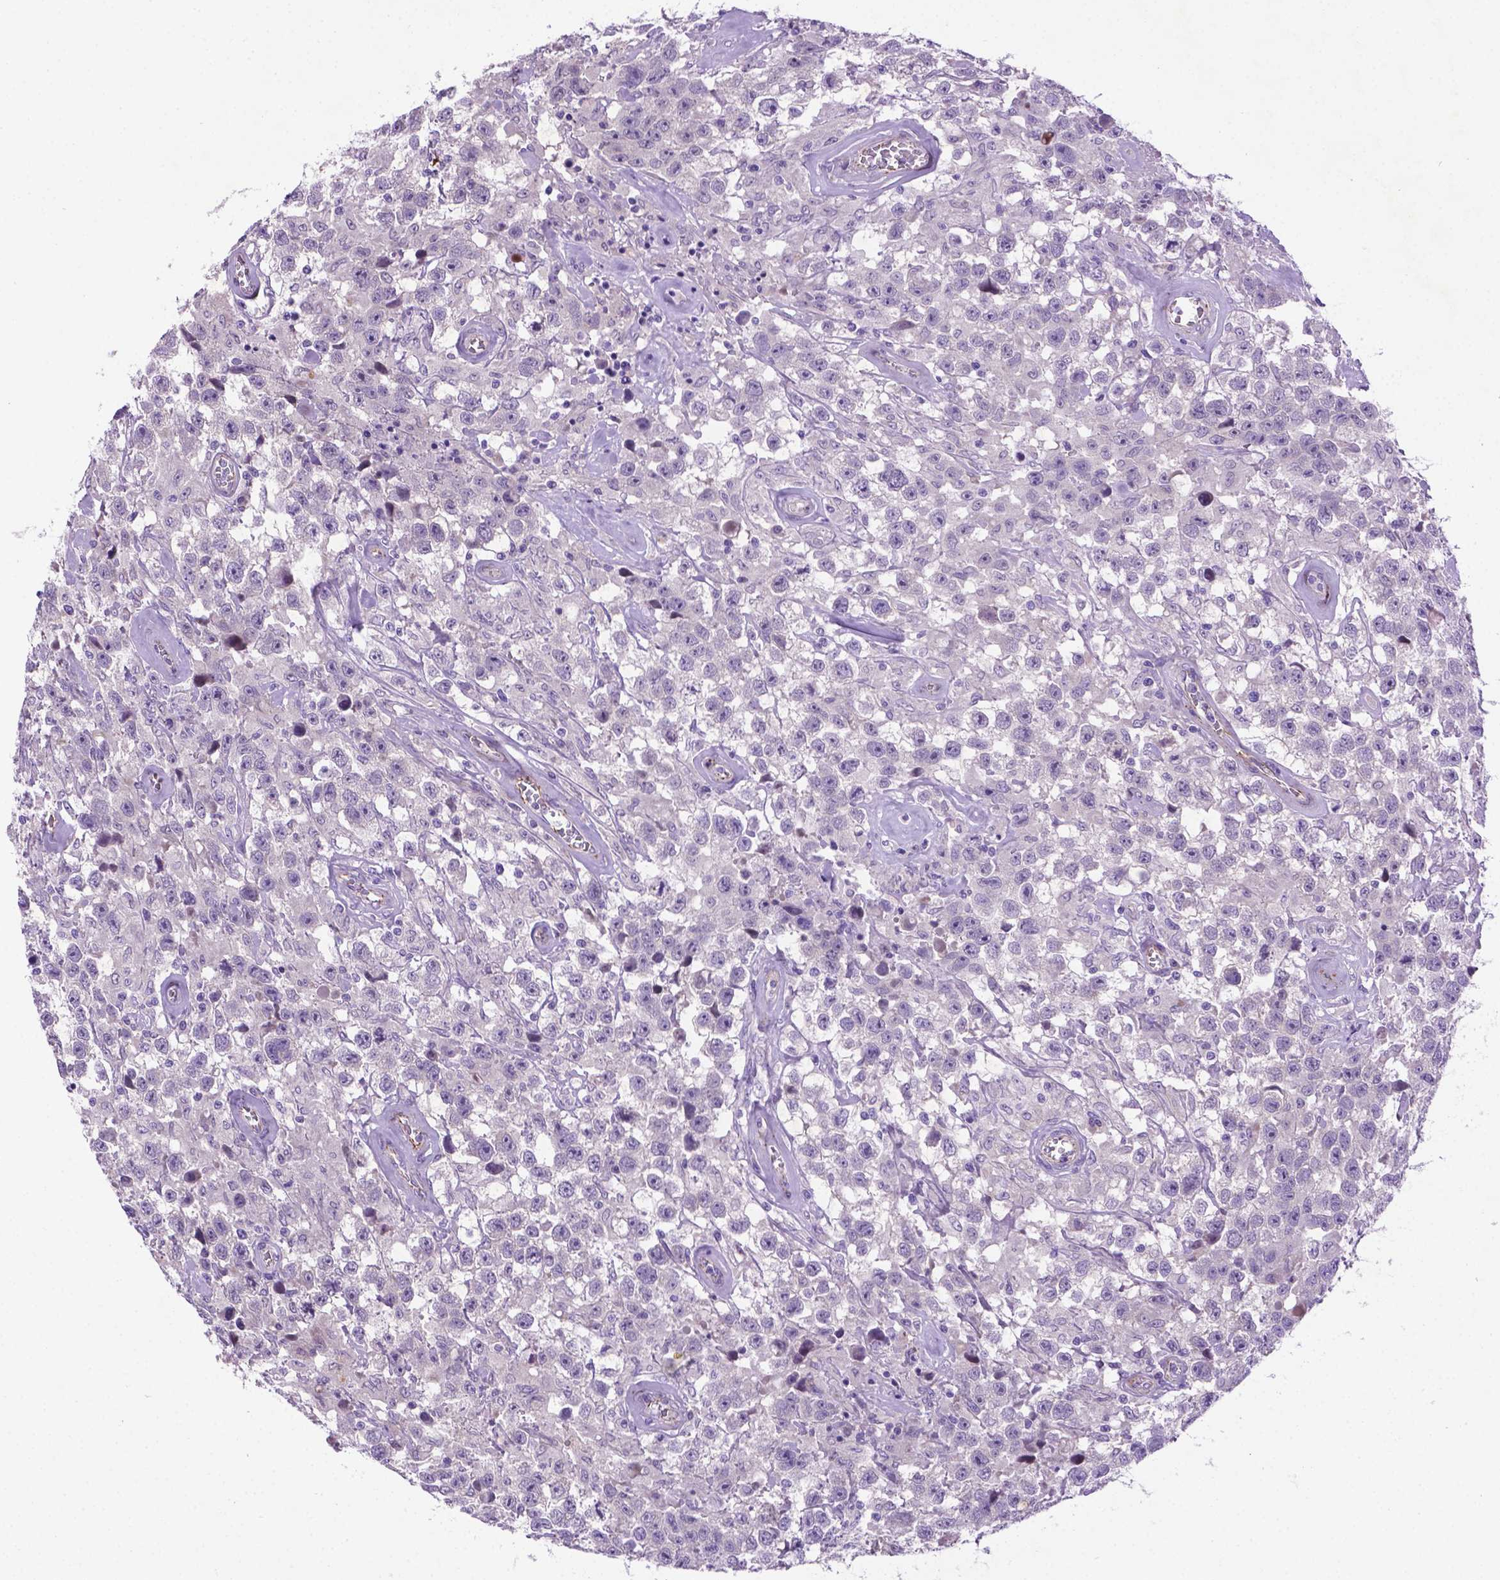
{"staining": {"intensity": "negative", "quantity": "none", "location": "none"}, "tissue": "testis cancer", "cell_type": "Tumor cells", "image_type": "cancer", "snomed": [{"axis": "morphology", "description": "Seminoma, NOS"}, {"axis": "topography", "description": "Testis"}], "caption": "Testis seminoma was stained to show a protein in brown. There is no significant expression in tumor cells.", "gene": "CCER2", "patient": {"sex": "male", "age": 43}}